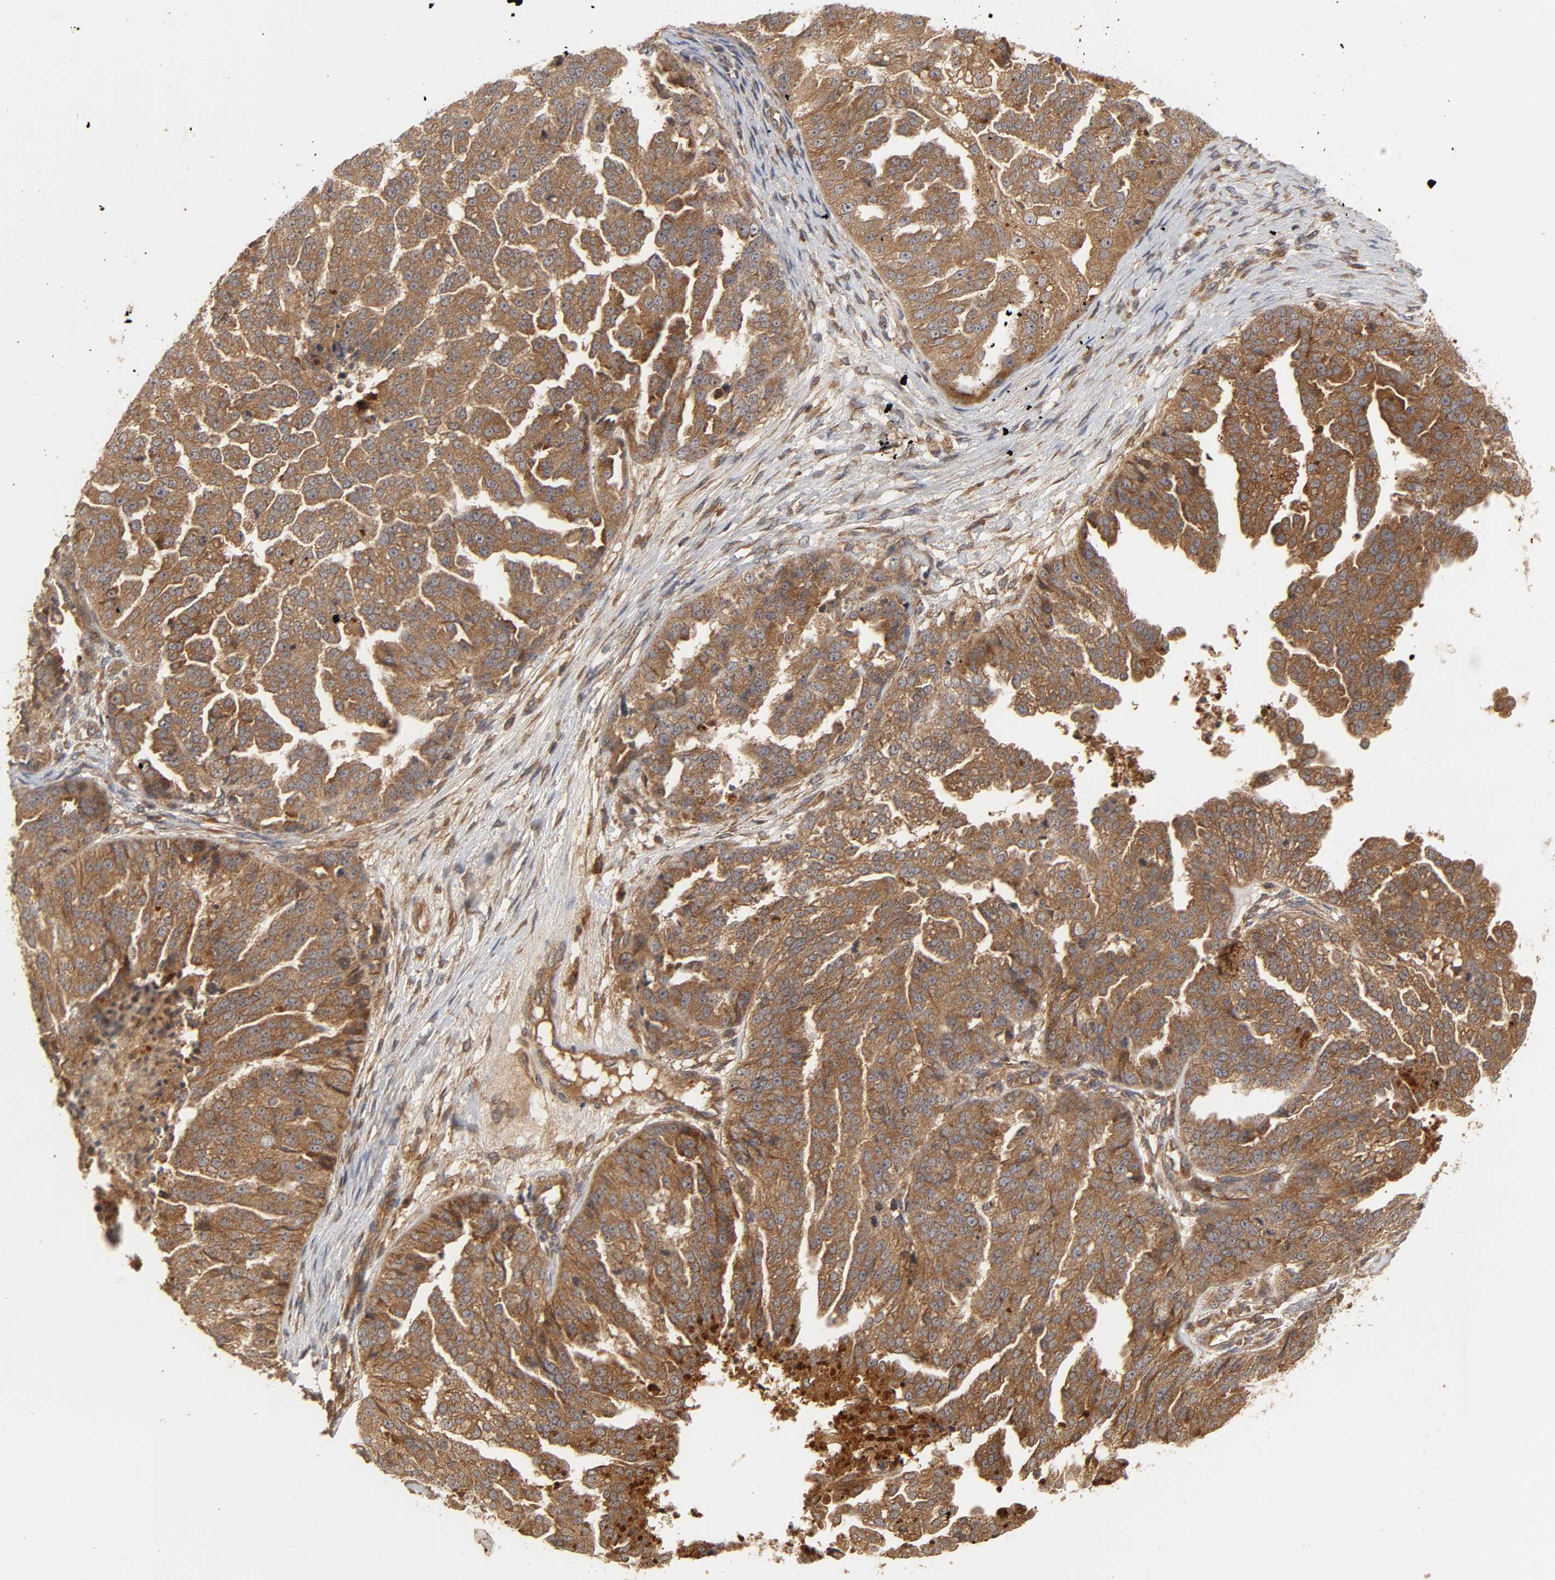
{"staining": {"intensity": "moderate", "quantity": ">75%", "location": "cytoplasmic/membranous"}, "tissue": "ovarian cancer", "cell_type": "Tumor cells", "image_type": "cancer", "snomed": [{"axis": "morphology", "description": "Cystadenocarcinoma, serous, NOS"}, {"axis": "topography", "description": "Ovary"}], "caption": "Protein analysis of ovarian serous cystadenocarcinoma tissue displays moderate cytoplasmic/membranous expression in about >75% of tumor cells.", "gene": "IKBKB", "patient": {"sex": "female", "age": 58}}